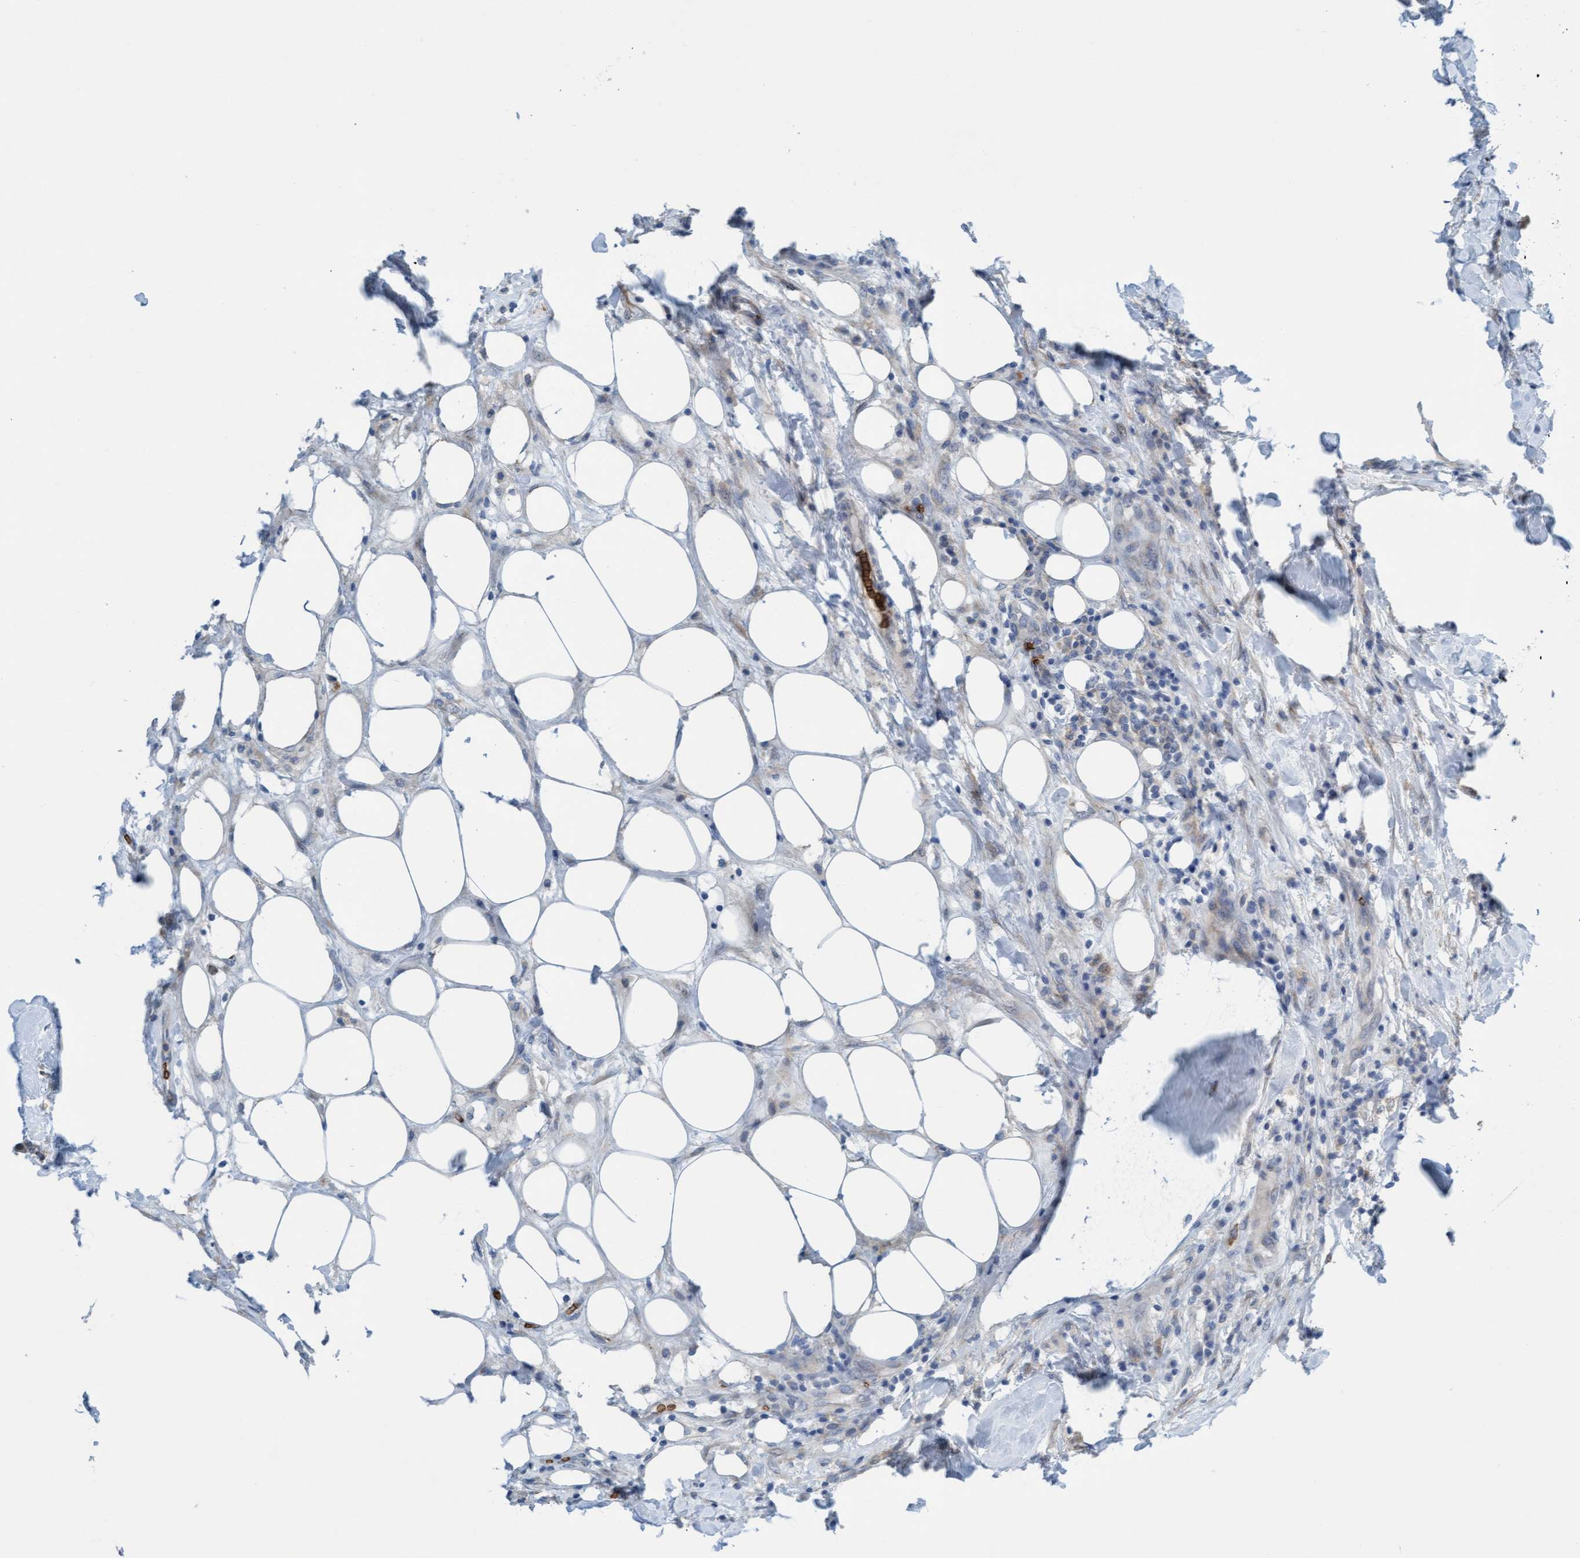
{"staining": {"intensity": "negative", "quantity": "none", "location": "none"}, "tissue": "breast cancer", "cell_type": "Tumor cells", "image_type": "cancer", "snomed": [{"axis": "morphology", "description": "Duct carcinoma"}, {"axis": "topography", "description": "Breast"}], "caption": "DAB immunohistochemical staining of intraductal carcinoma (breast) shows no significant staining in tumor cells.", "gene": "SPEM2", "patient": {"sex": "female", "age": 37}}